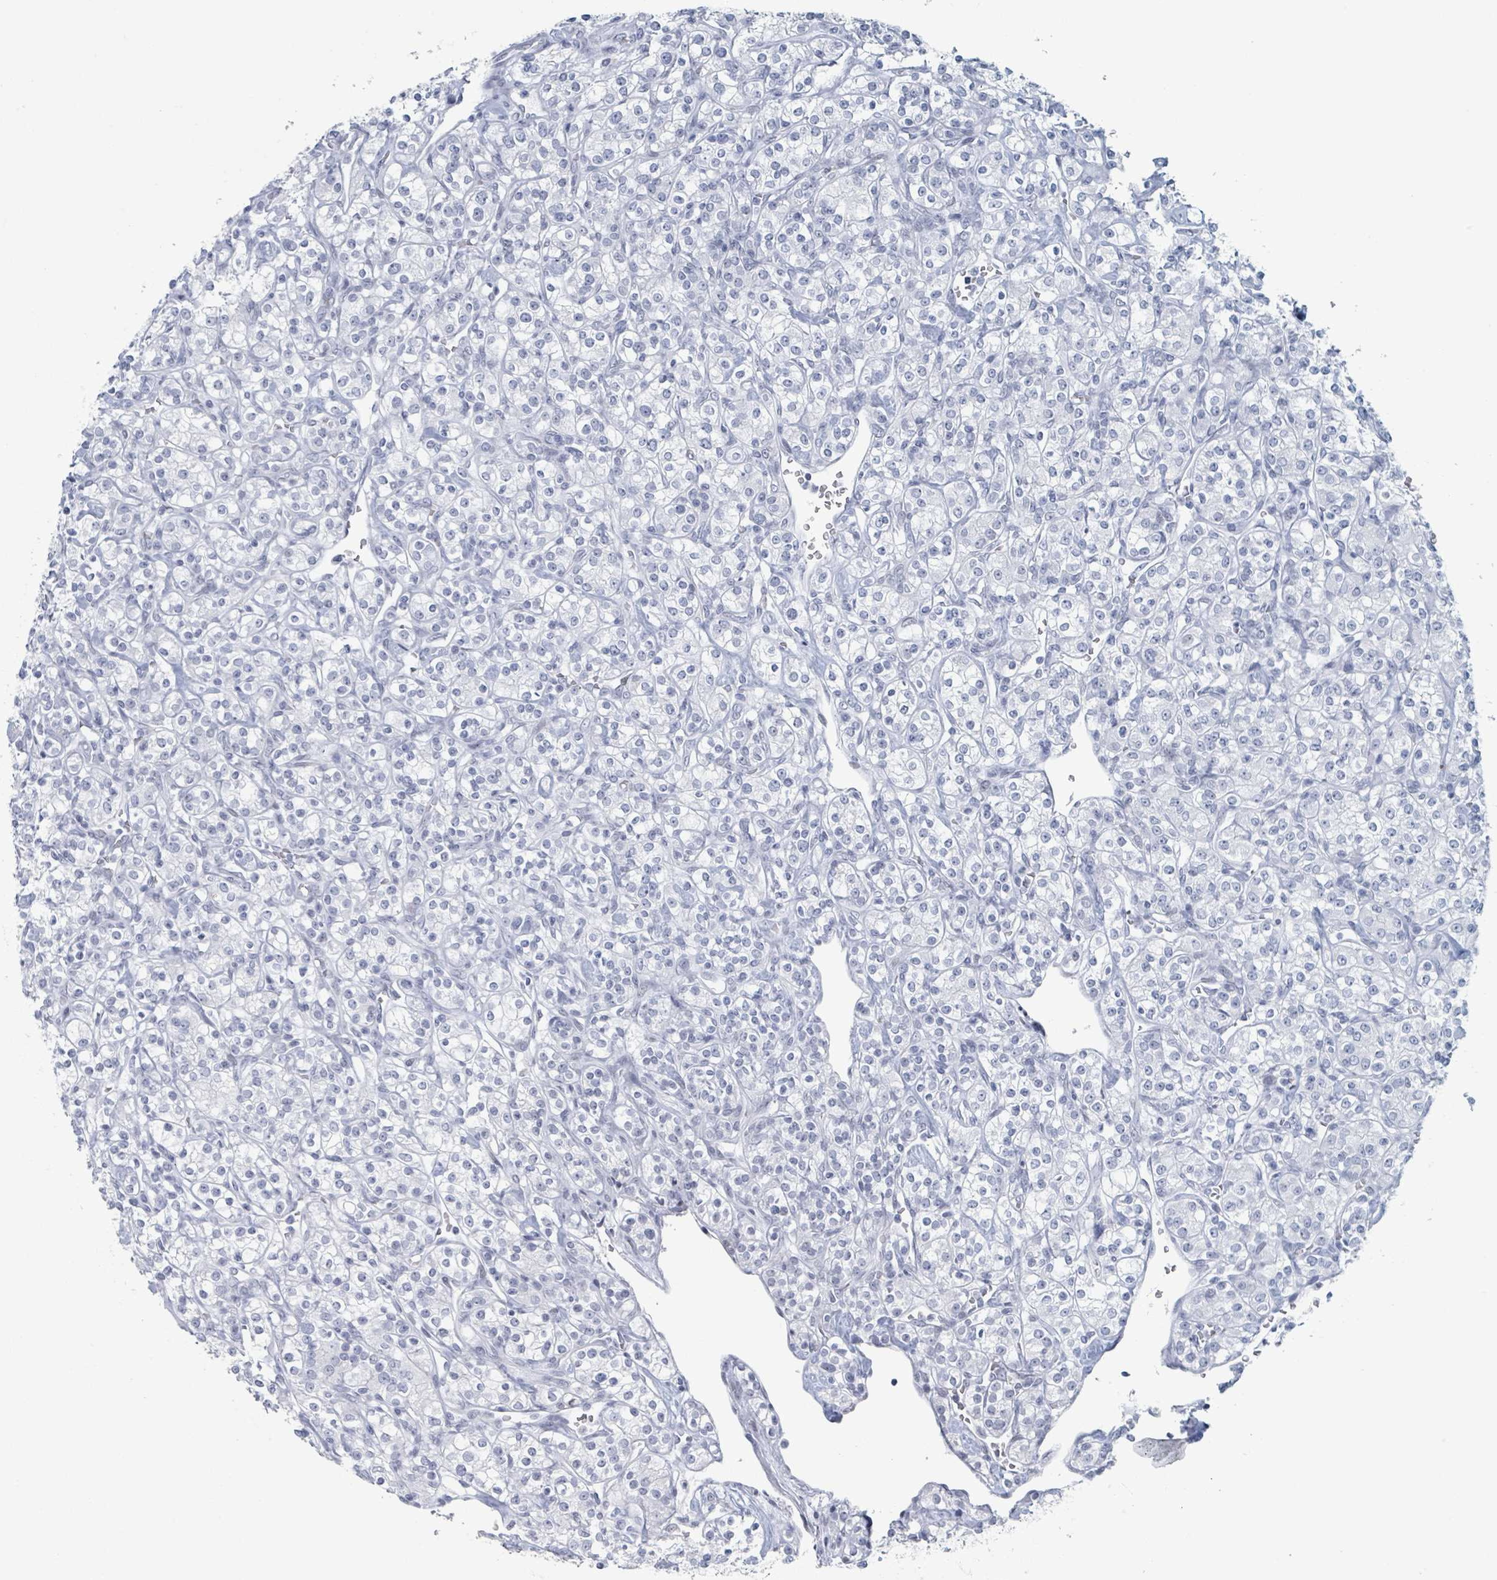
{"staining": {"intensity": "negative", "quantity": "none", "location": "none"}, "tissue": "renal cancer", "cell_type": "Tumor cells", "image_type": "cancer", "snomed": [{"axis": "morphology", "description": "Adenocarcinoma, NOS"}, {"axis": "topography", "description": "Kidney"}], "caption": "Image shows no protein staining in tumor cells of renal adenocarcinoma tissue.", "gene": "GPR15LG", "patient": {"sex": "male", "age": 77}}